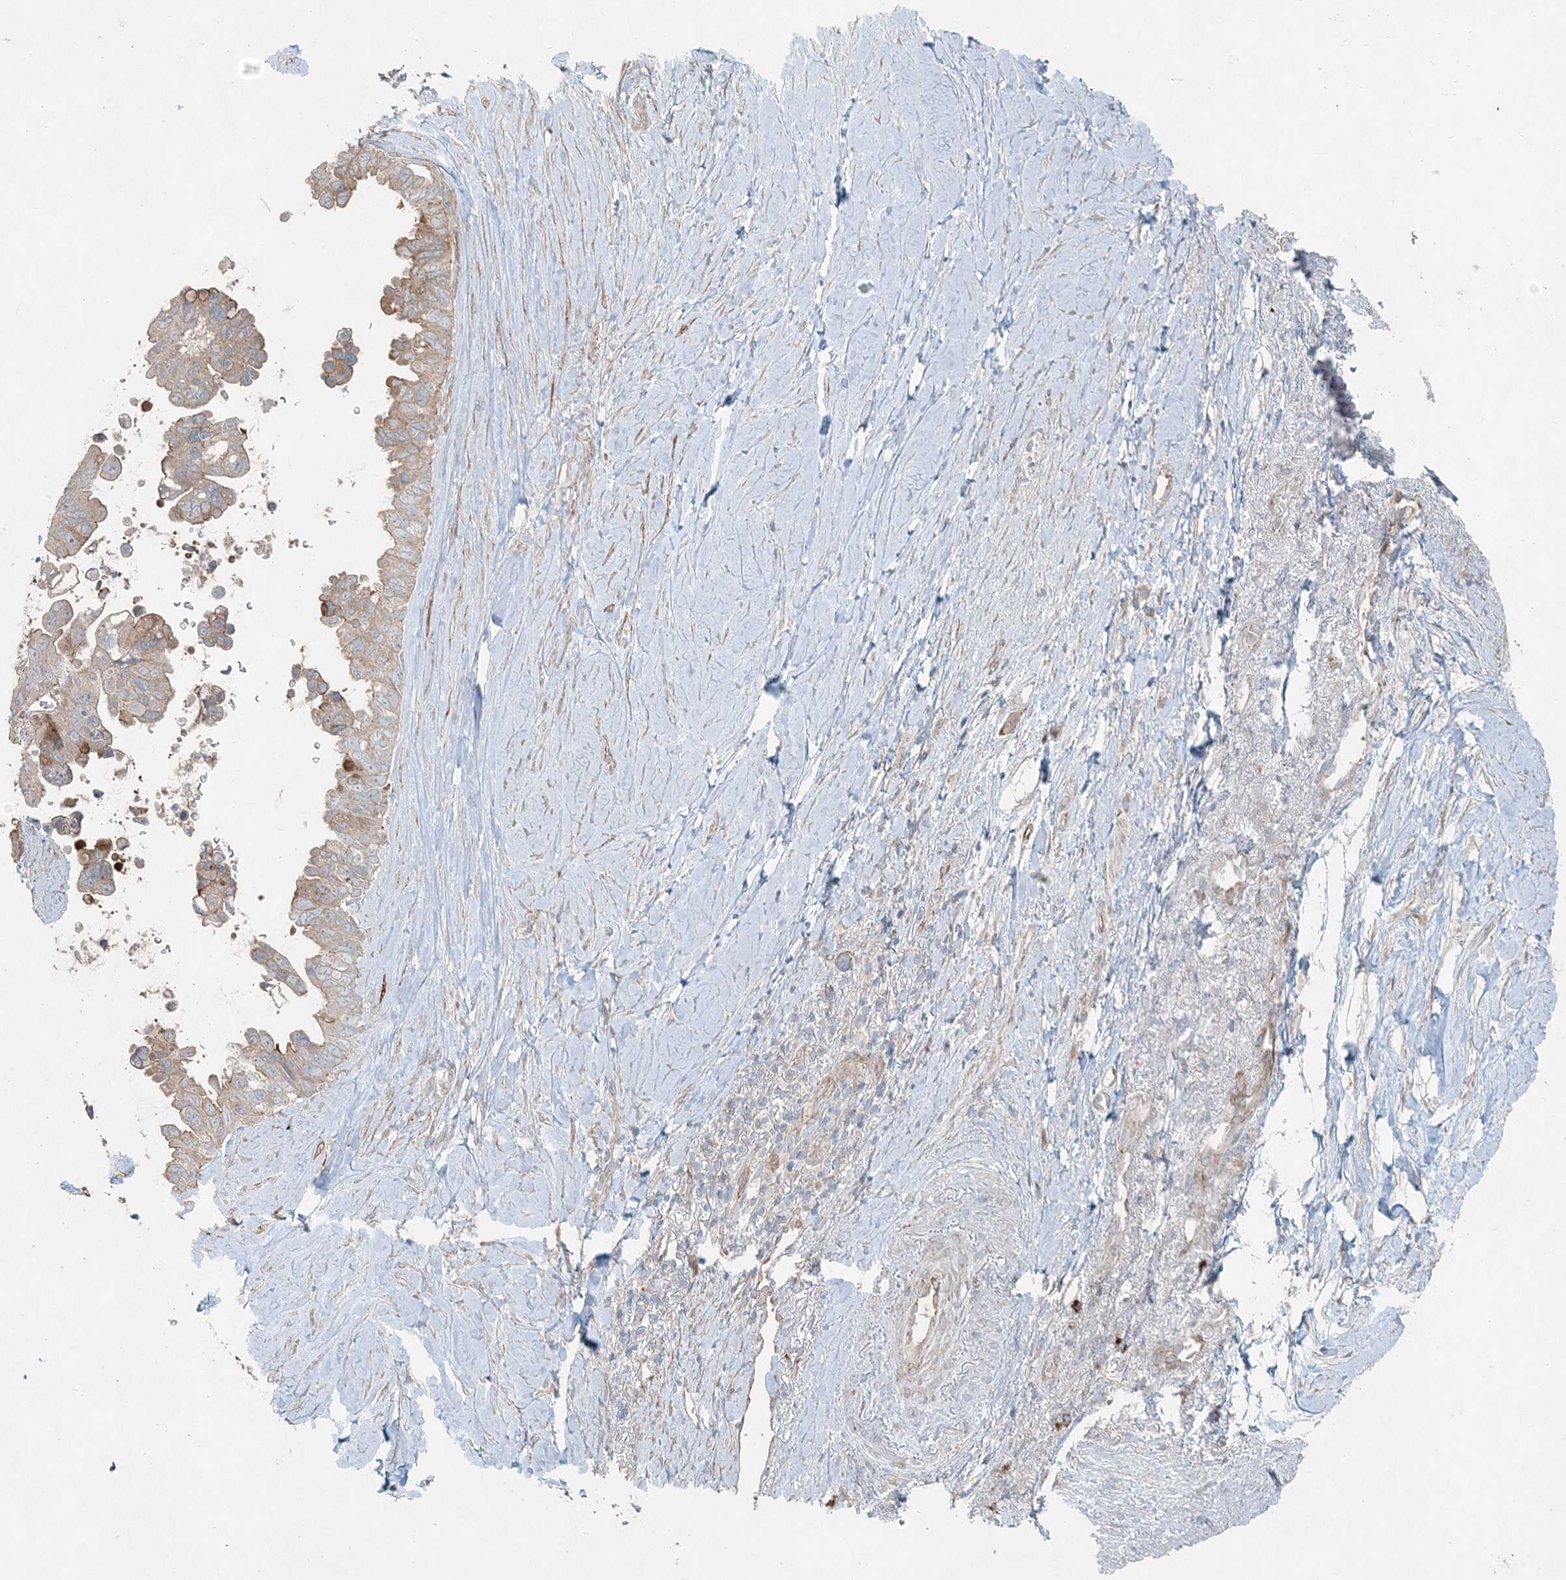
{"staining": {"intensity": "weak", "quantity": ">75%", "location": "cytoplasmic/membranous"}, "tissue": "pancreatic cancer", "cell_type": "Tumor cells", "image_type": "cancer", "snomed": [{"axis": "morphology", "description": "Adenocarcinoma, NOS"}, {"axis": "topography", "description": "Pancreas"}], "caption": "Immunohistochemical staining of pancreatic adenocarcinoma exhibits low levels of weak cytoplasmic/membranous expression in about >75% of tumor cells.", "gene": "INTU", "patient": {"sex": "female", "age": 72}}